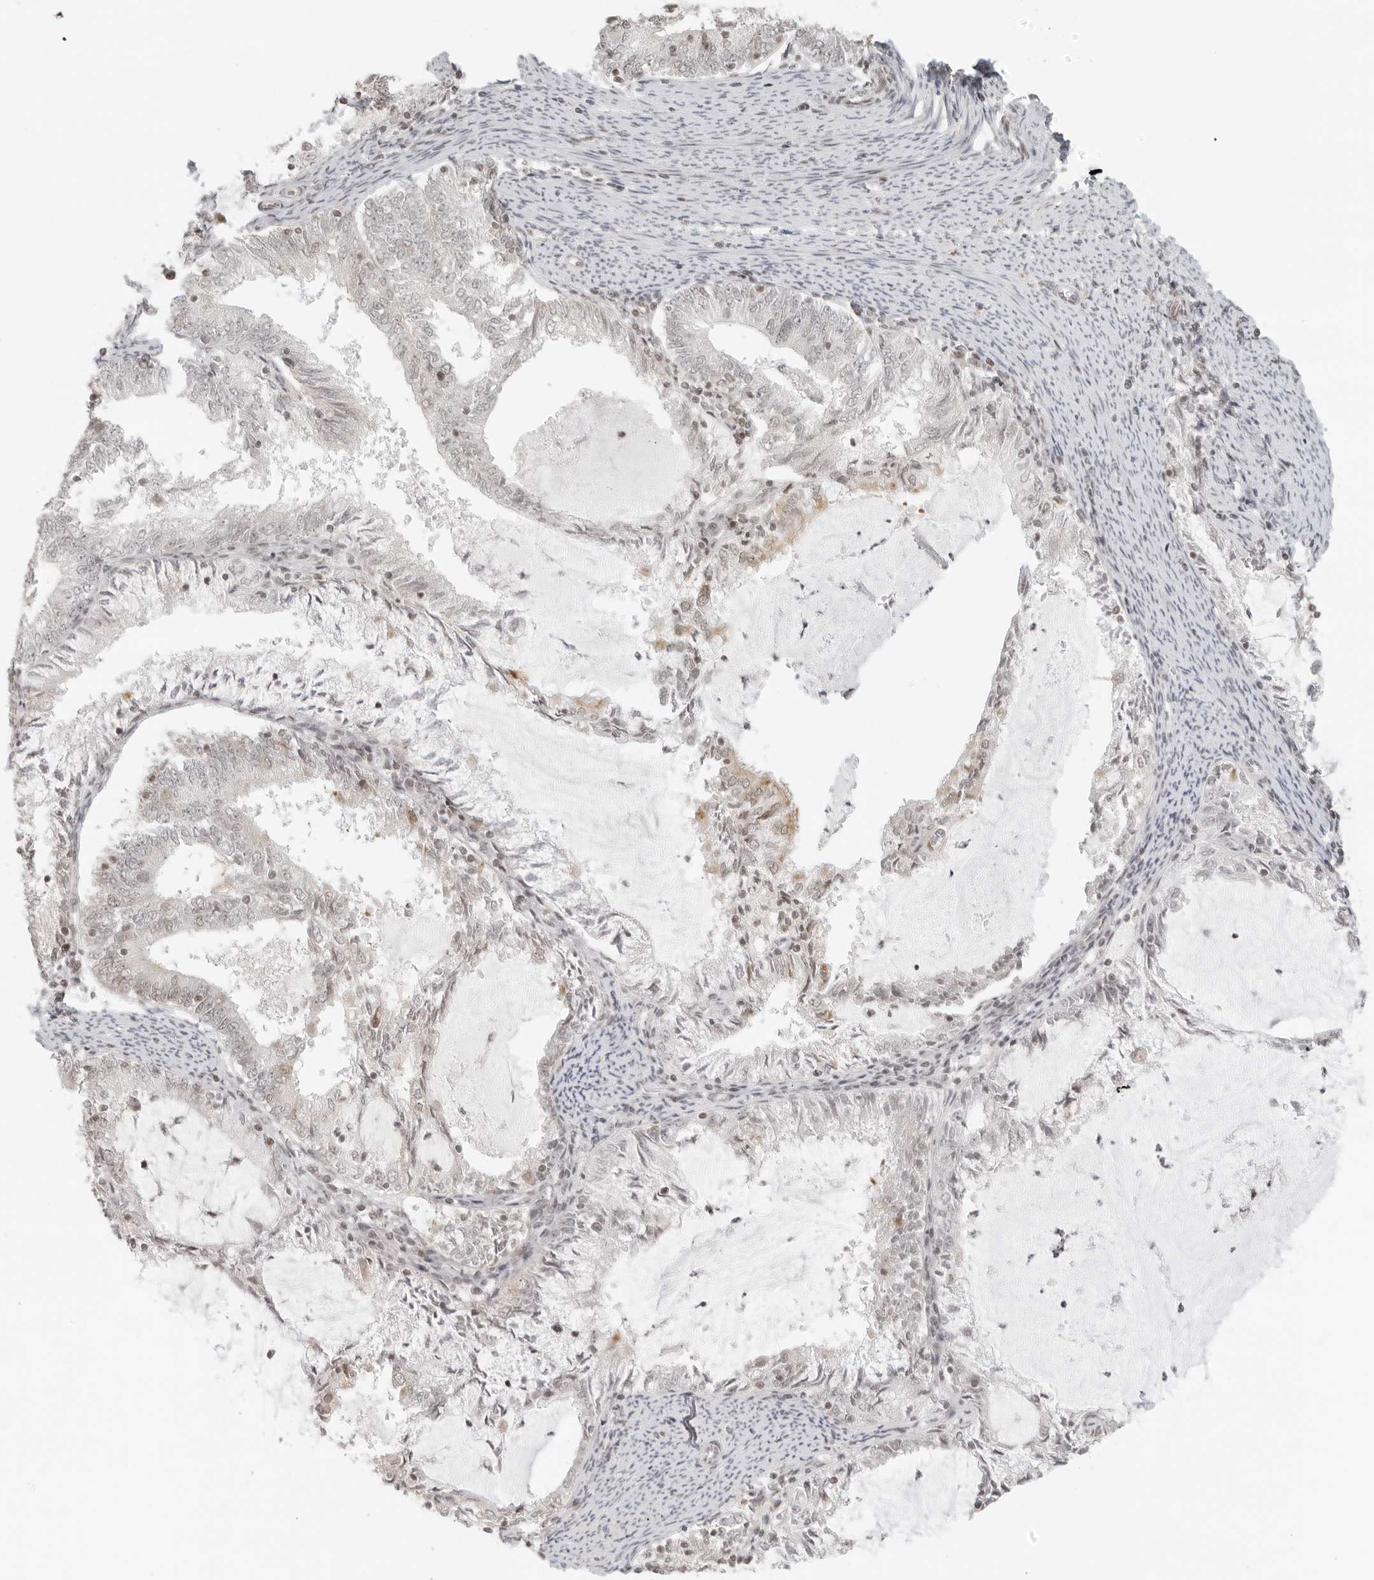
{"staining": {"intensity": "moderate", "quantity": "<25%", "location": "cytoplasmic/membranous"}, "tissue": "endometrial cancer", "cell_type": "Tumor cells", "image_type": "cancer", "snomed": [{"axis": "morphology", "description": "Adenocarcinoma, NOS"}, {"axis": "topography", "description": "Endometrium"}], "caption": "Immunohistochemistry histopathology image of neoplastic tissue: endometrial adenocarcinoma stained using immunohistochemistry (IHC) shows low levels of moderate protein expression localized specifically in the cytoplasmic/membranous of tumor cells, appearing as a cytoplasmic/membranous brown color.", "gene": "ZNF407", "patient": {"sex": "female", "age": 57}}